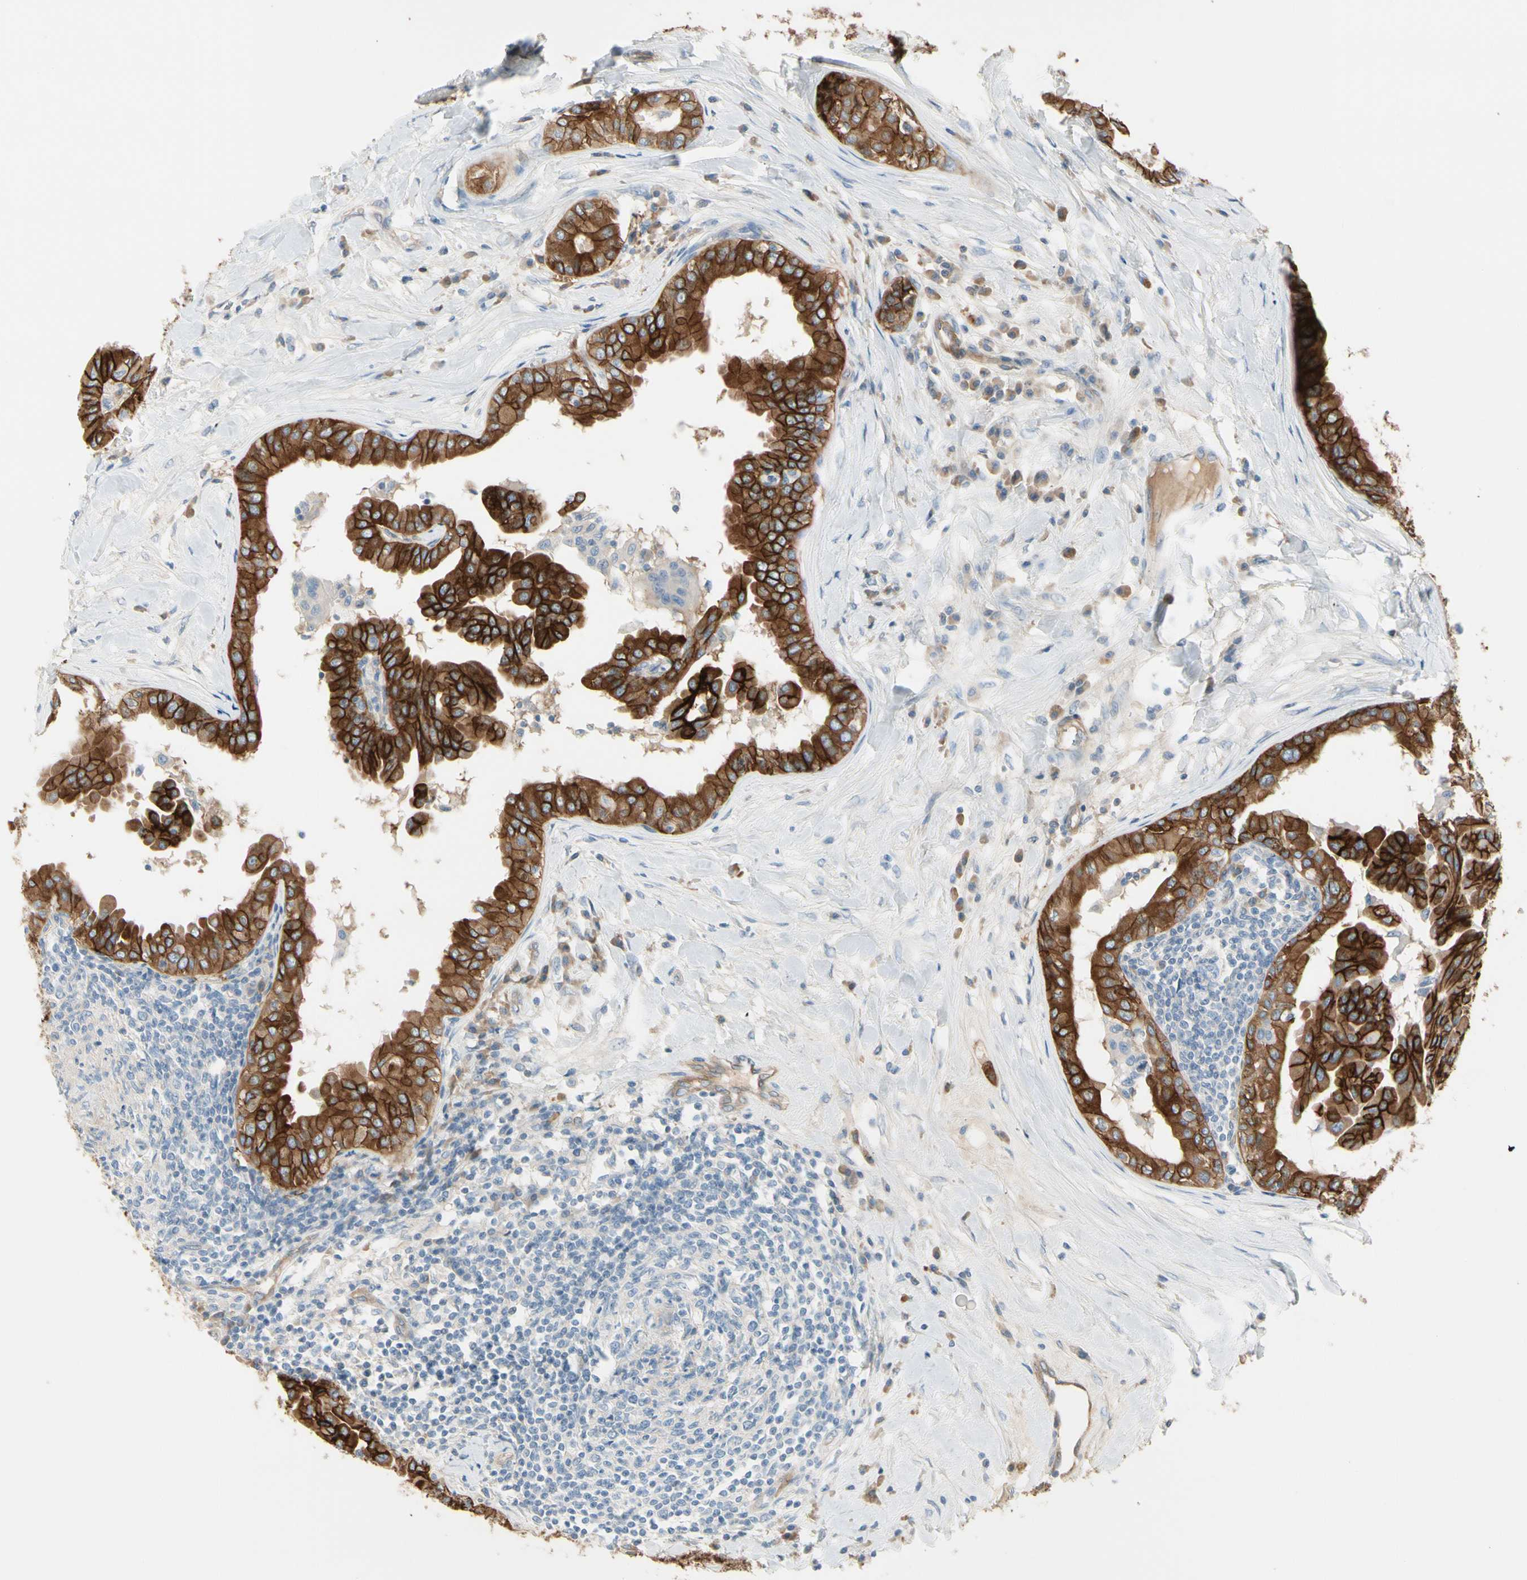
{"staining": {"intensity": "strong", "quantity": ">75%", "location": "cytoplasmic/membranous"}, "tissue": "thyroid cancer", "cell_type": "Tumor cells", "image_type": "cancer", "snomed": [{"axis": "morphology", "description": "Papillary adenocarcinoma, NOS"}, {"axis": "topography", "description": "Thyroid gland"}], "caption": "IHC of human thyroid cancer (papillary adenocarcinoma) exhibits high levels of strong cytoplasmic/membranous staining in approximately >75% of tumor cells.", "gene": "ITGA3", "patient": {"sex": "male", "age": 33}}